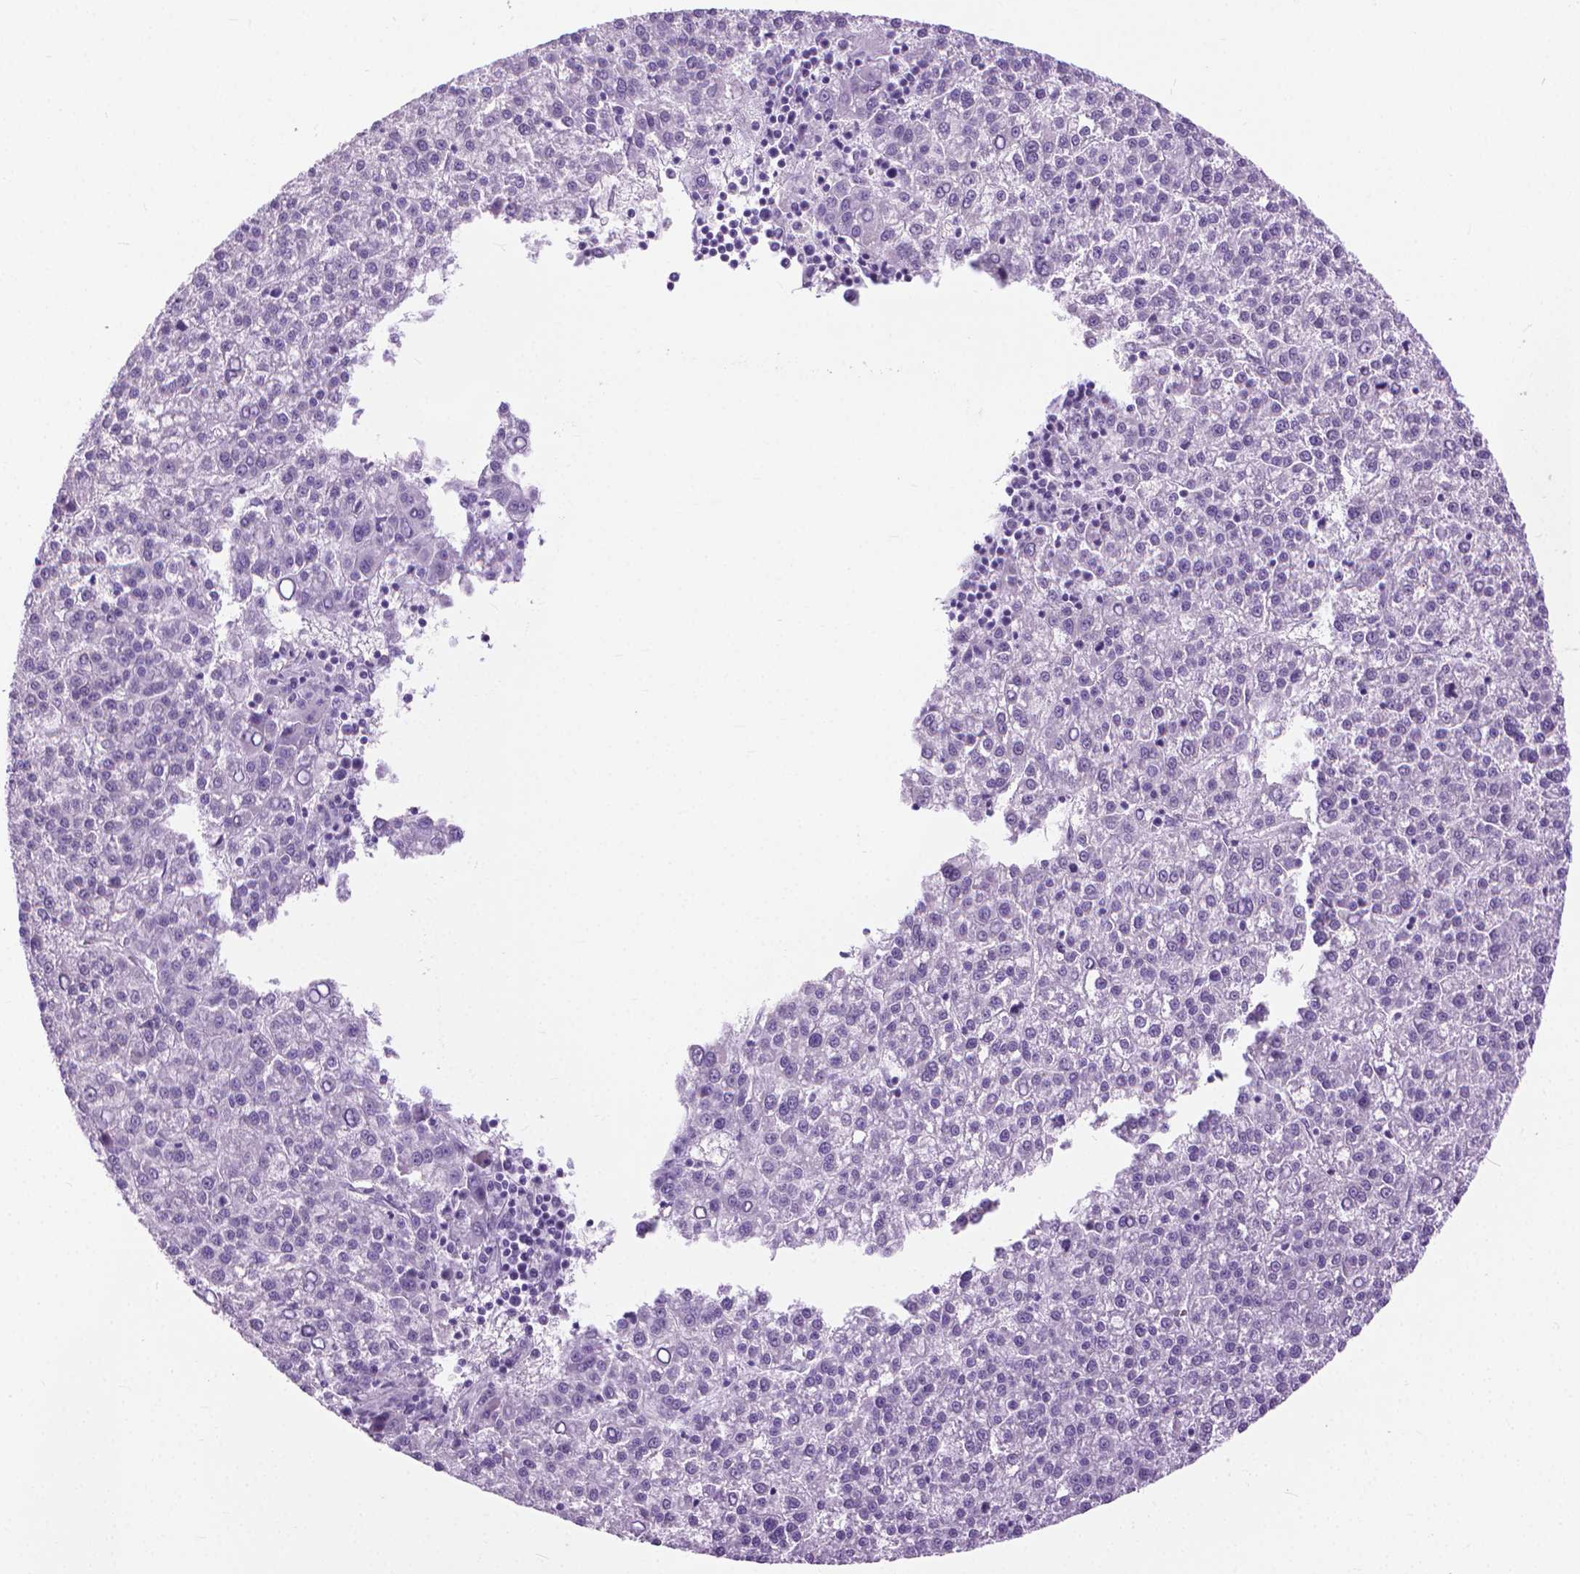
{"staining": {"intensity": "negative", "quantity": "none", "location": "none"}, "tissue": "liver cancer", "cell_type": "Tumor cells", "image_type": "cancer", "snomed": [{"axis": "morphology", "description": "Carcinoma, Hepatocellular, NOS"}, {"axis": "topography", "description": "Liver"}], "caption": "An image of human liver hepatocellular carcinoma is negative for staining in tumor cells.", "gene": "HTR2B", "patient": {"sex": "female", "age": 58}}